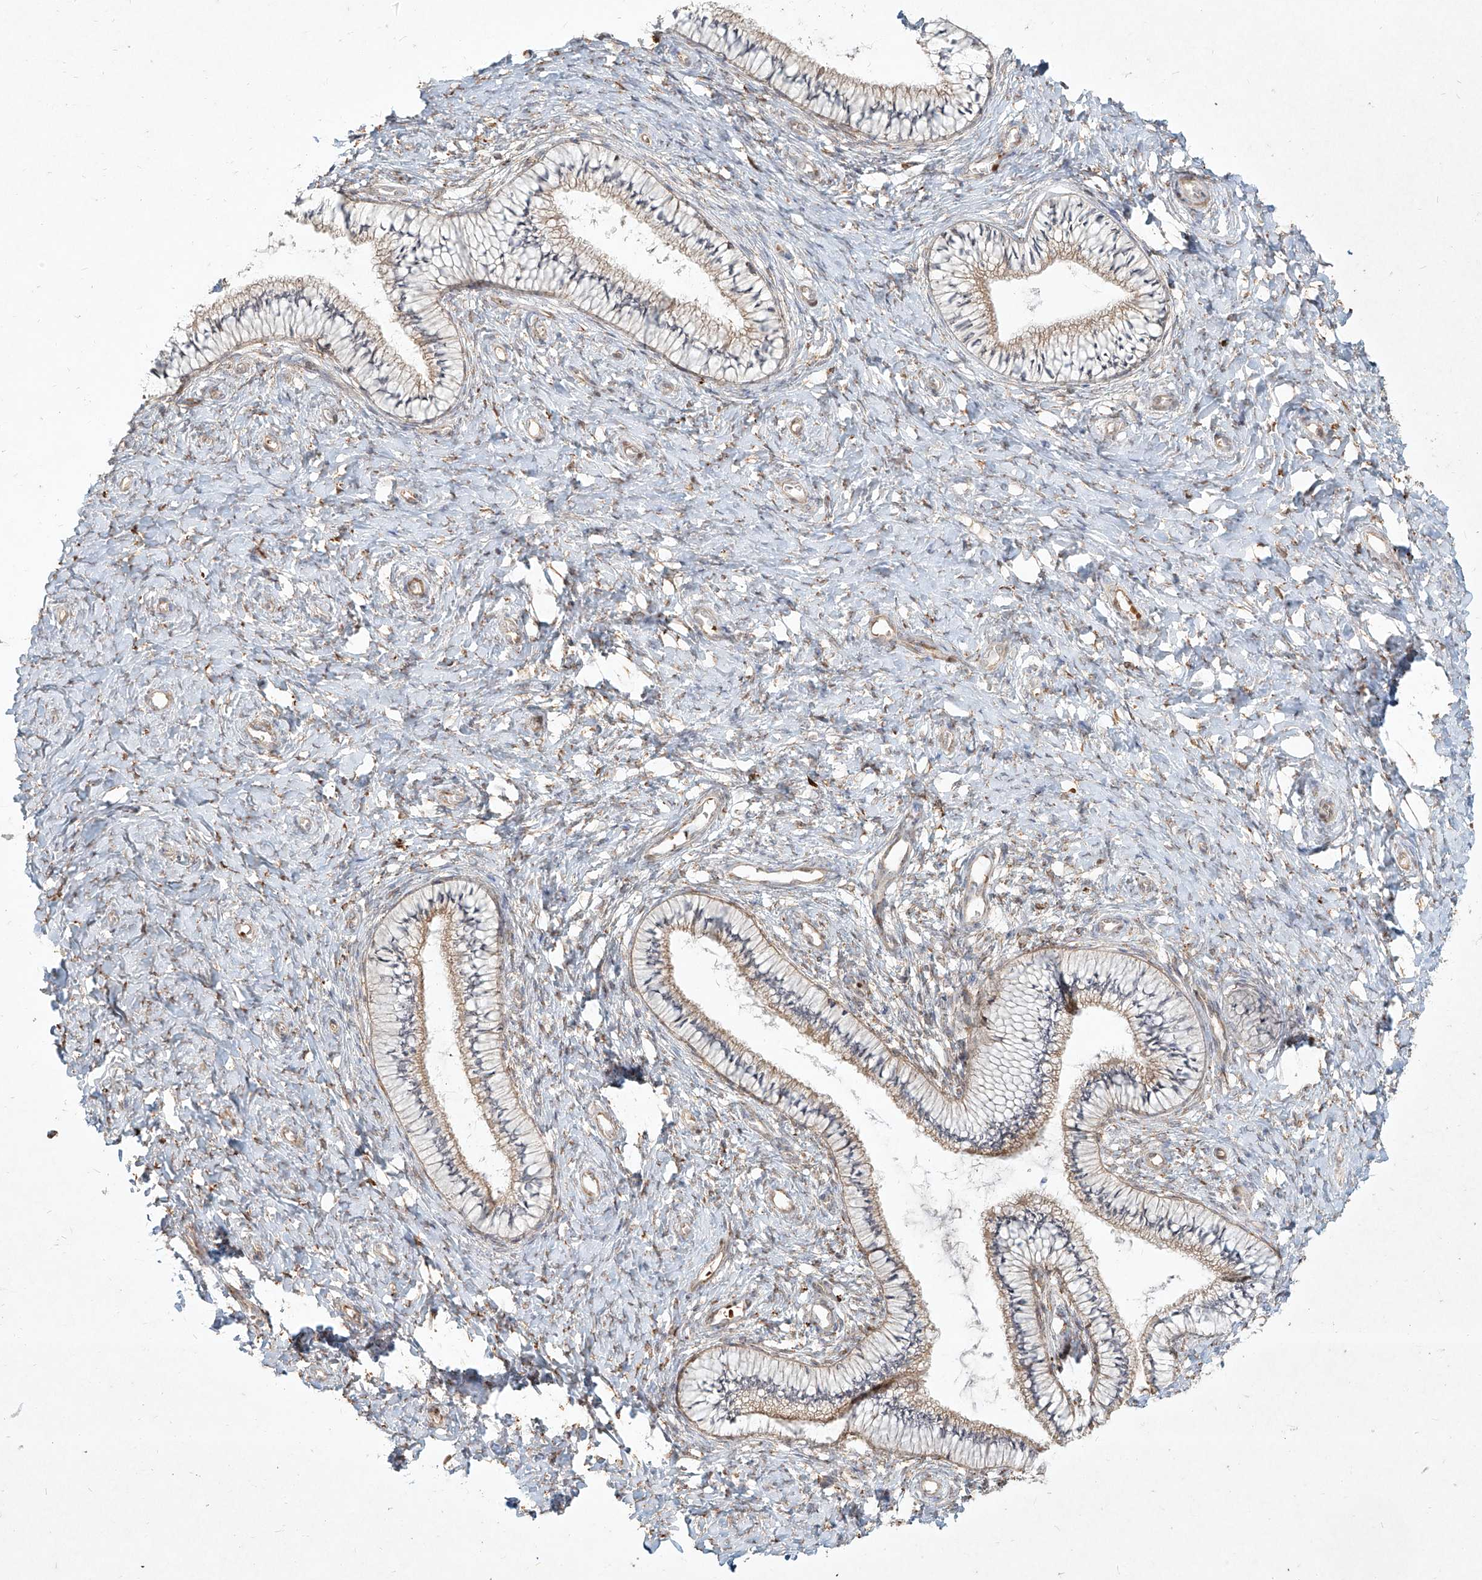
{"staining": {"intensity": "weak", "quantity": "25%-75%", "location": "cytoplasmic/membranous"}, "tissue": "cervix", "cell_type": "Glandular cells", "image_type": "normal", "snomed": [{"axis": "morphology", "description": "Normal tissue, NOS"}, {"axis": "topography", "description": "Cervix"}], "caption": "DAB immunohistochemical staining of benign human cervix exhibits weak cytoplasmic/membranous protein positivity in about 25%-75% of glandular cells.", "gene": "CD209", "patient": {"sex": "female", "age": 36}}